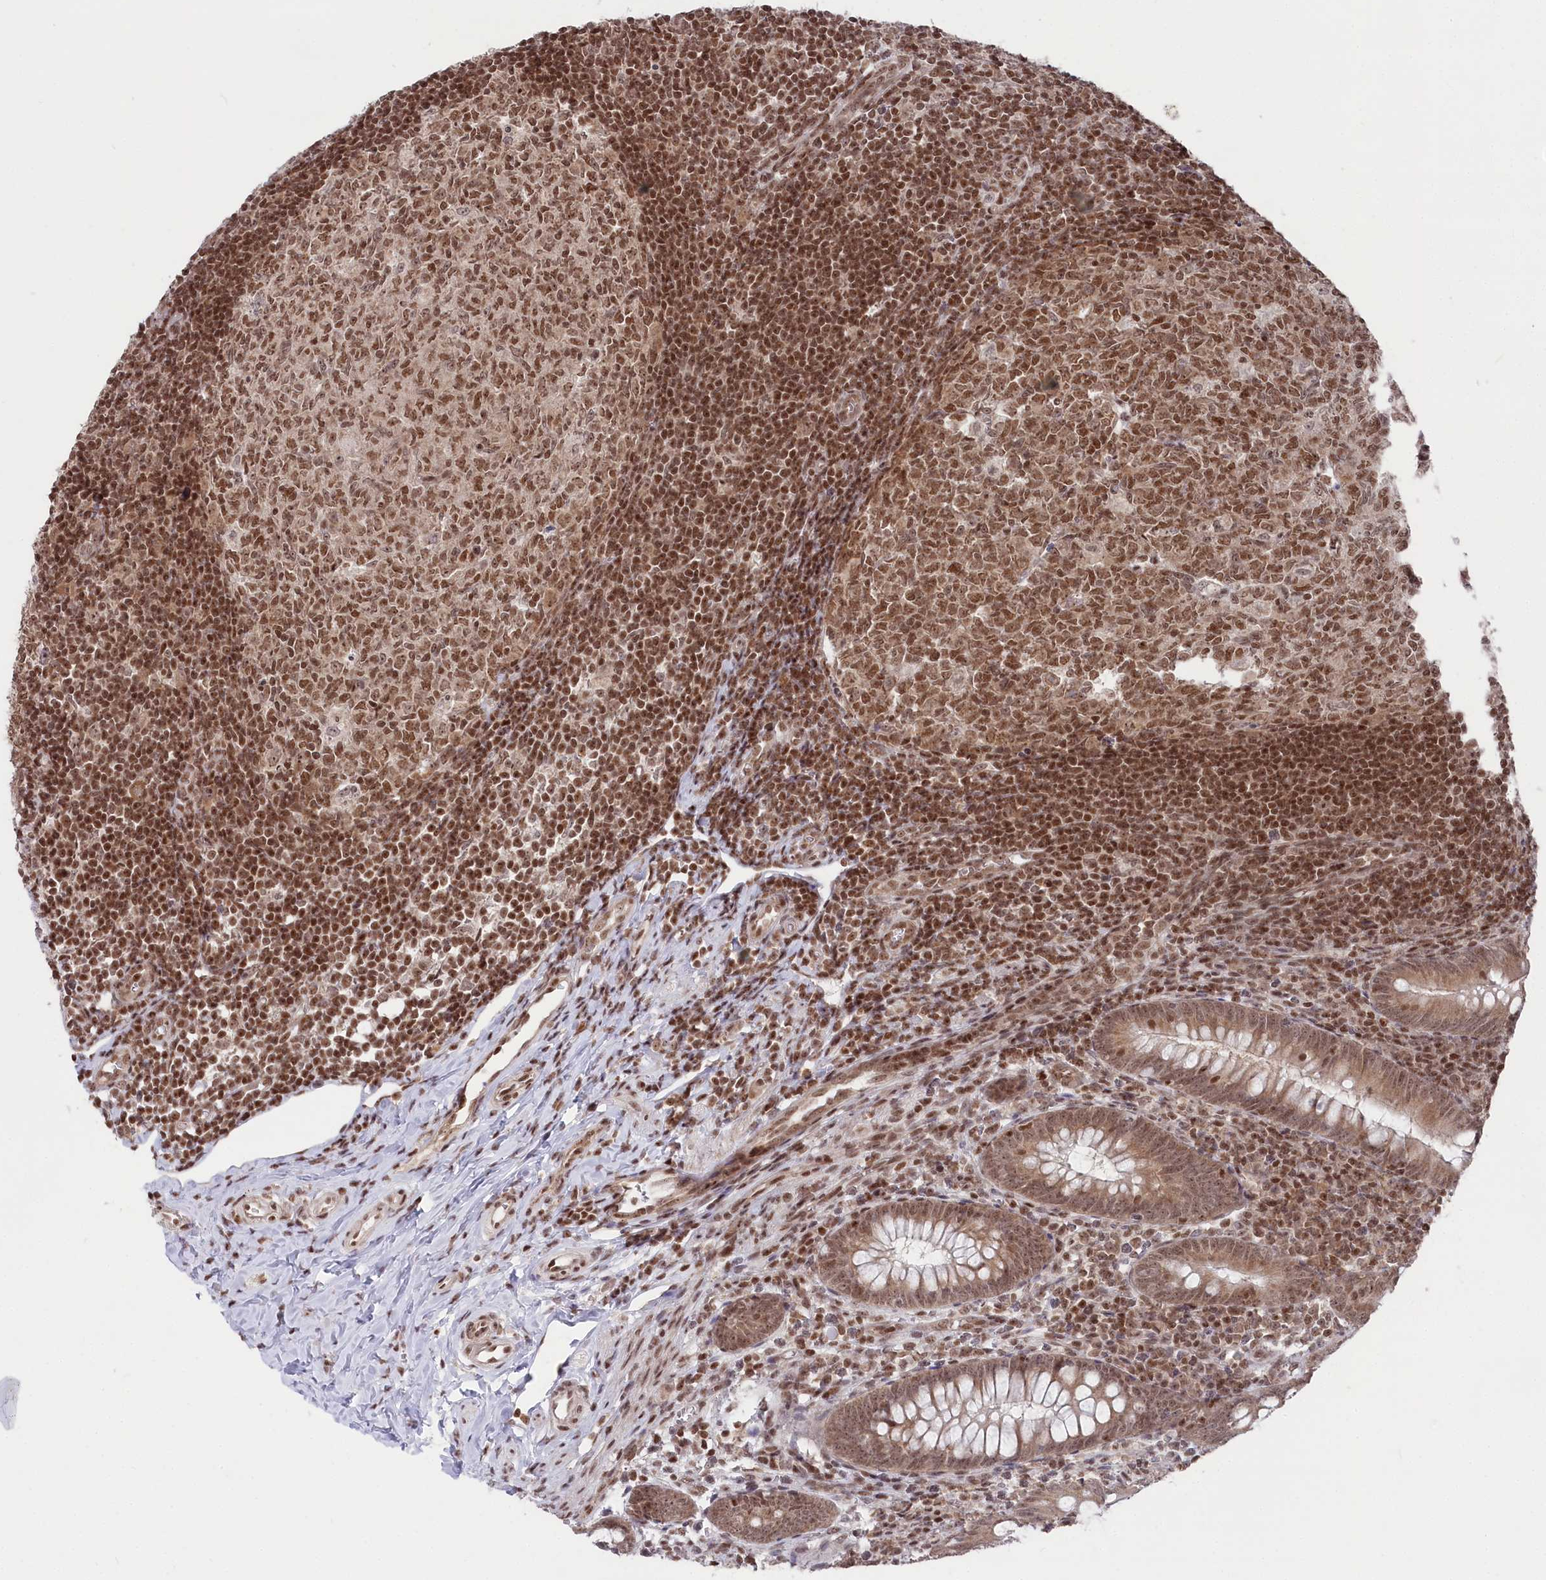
{"staining": {"intensity": "moderate", "quantity": ">75%", "location": "nuclear"}, "tissue": "appendix", "cell_type": "Glandular cells", "image_type": "normal", "snomed": [{"axis": "morphology", "description": "Normal tissue, NOS"}, {"axis": "topography", "description": "Appendix"}], "caption": "Protein expression analysis of unremarkable human appendix reveals moderate nuclear staining in about >75% of glandular cells. (Stains: DAB in brown, nuclei in blue, Microscopy: brightfield microscopy at high magnification).", "gene": "CGGBP1", "patient": {"sex": "male", "age": 14}}